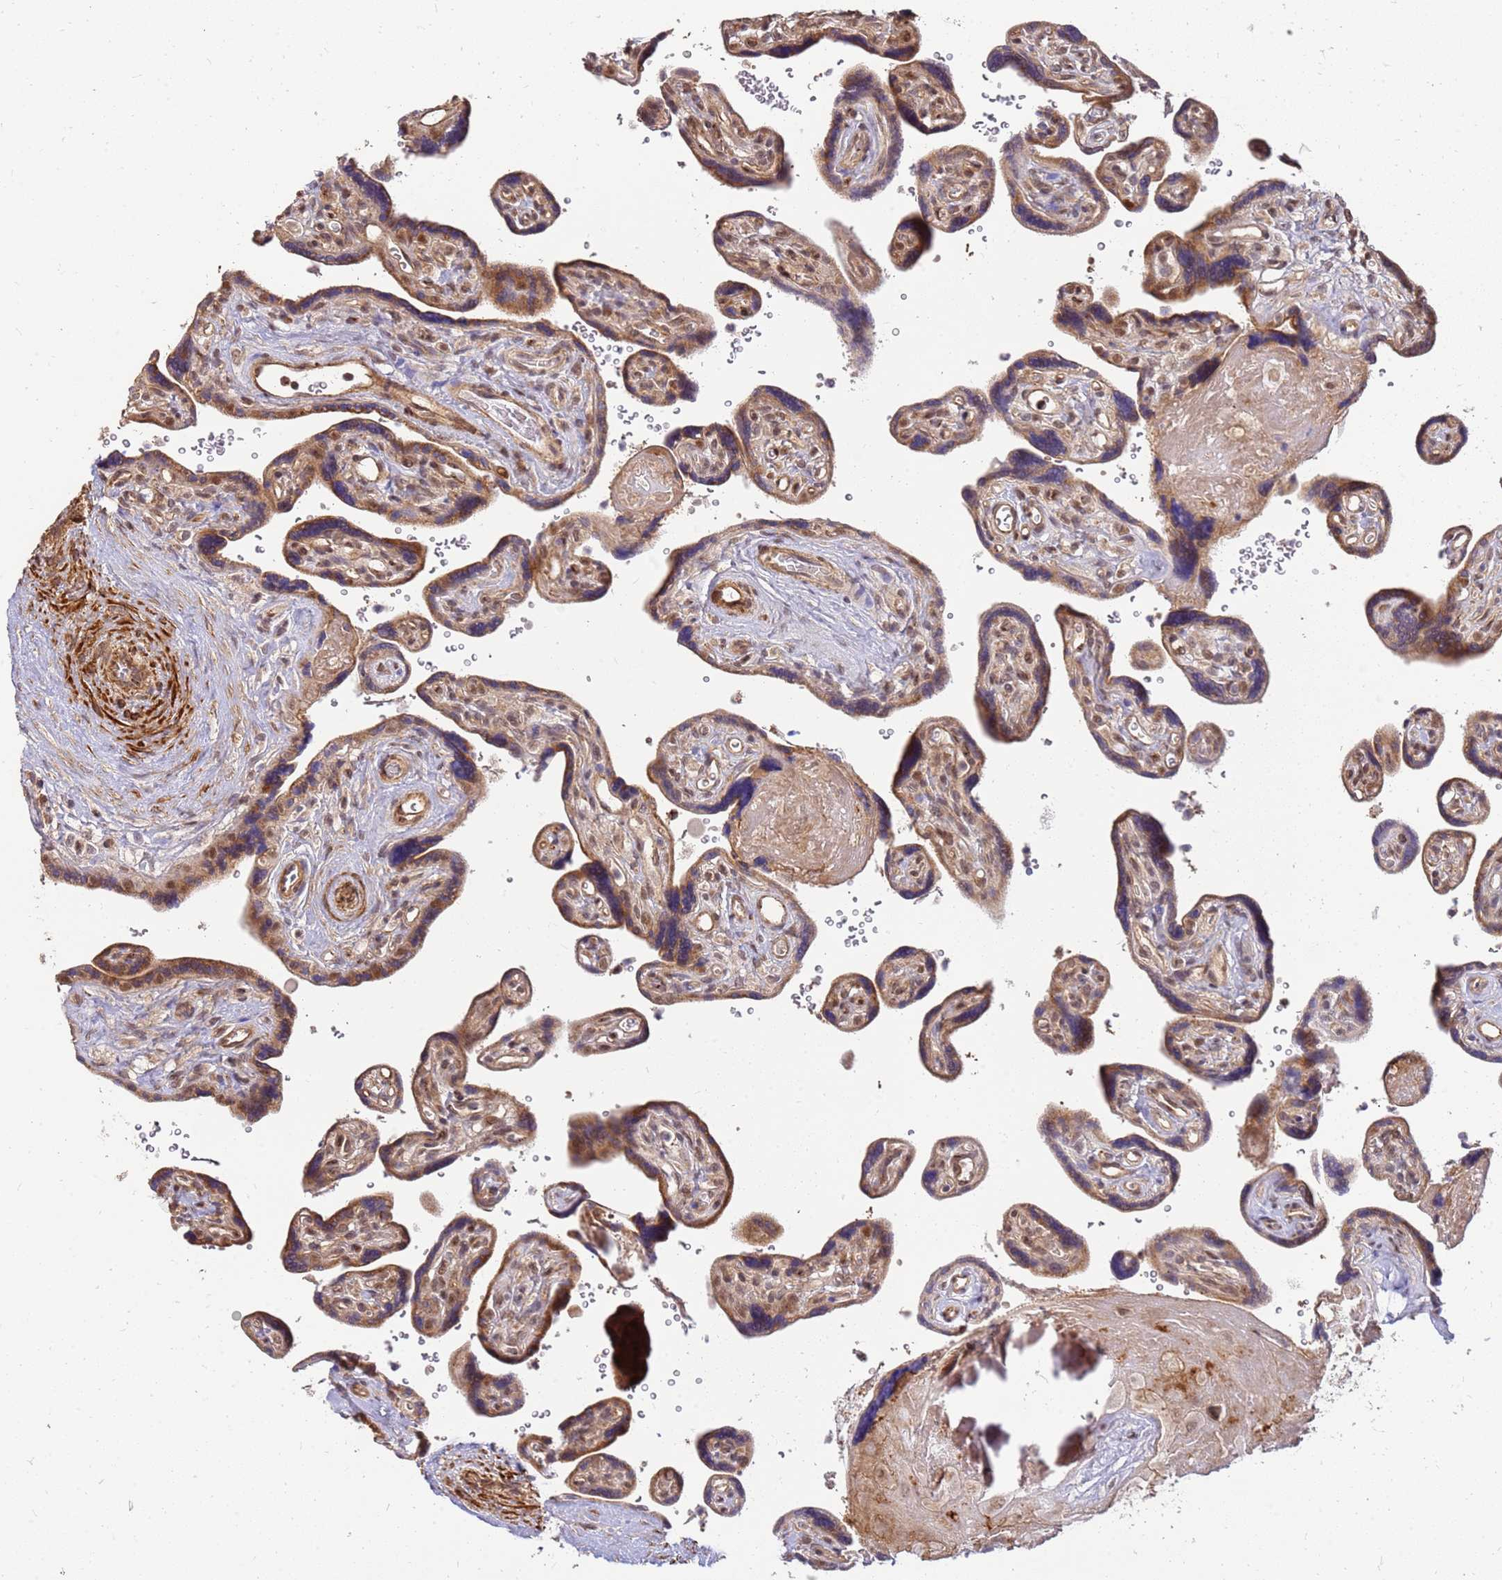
{"staining": {"intensity": "weak", "quantity": ">75%", "location": "cytoplasmic/membranous,nuclear"}, "tissue": "placenta", "cell_type": "Trophoblastic cells", "image_type": "normal", "snomed": [{"axis": "morphology", "description": "Normal tissue, NOS"}, {"axis": "topography", "description": "Placenta"}], "caption": "Immunohistochemistry (DAB) staining of normal placenta reveals weak cytoplasmic/membranous,nuclear protein expression in approximately >75% of trophoblastic cells.", "gene": "ST18", "patient": {"sex": "female", "age": 39}}